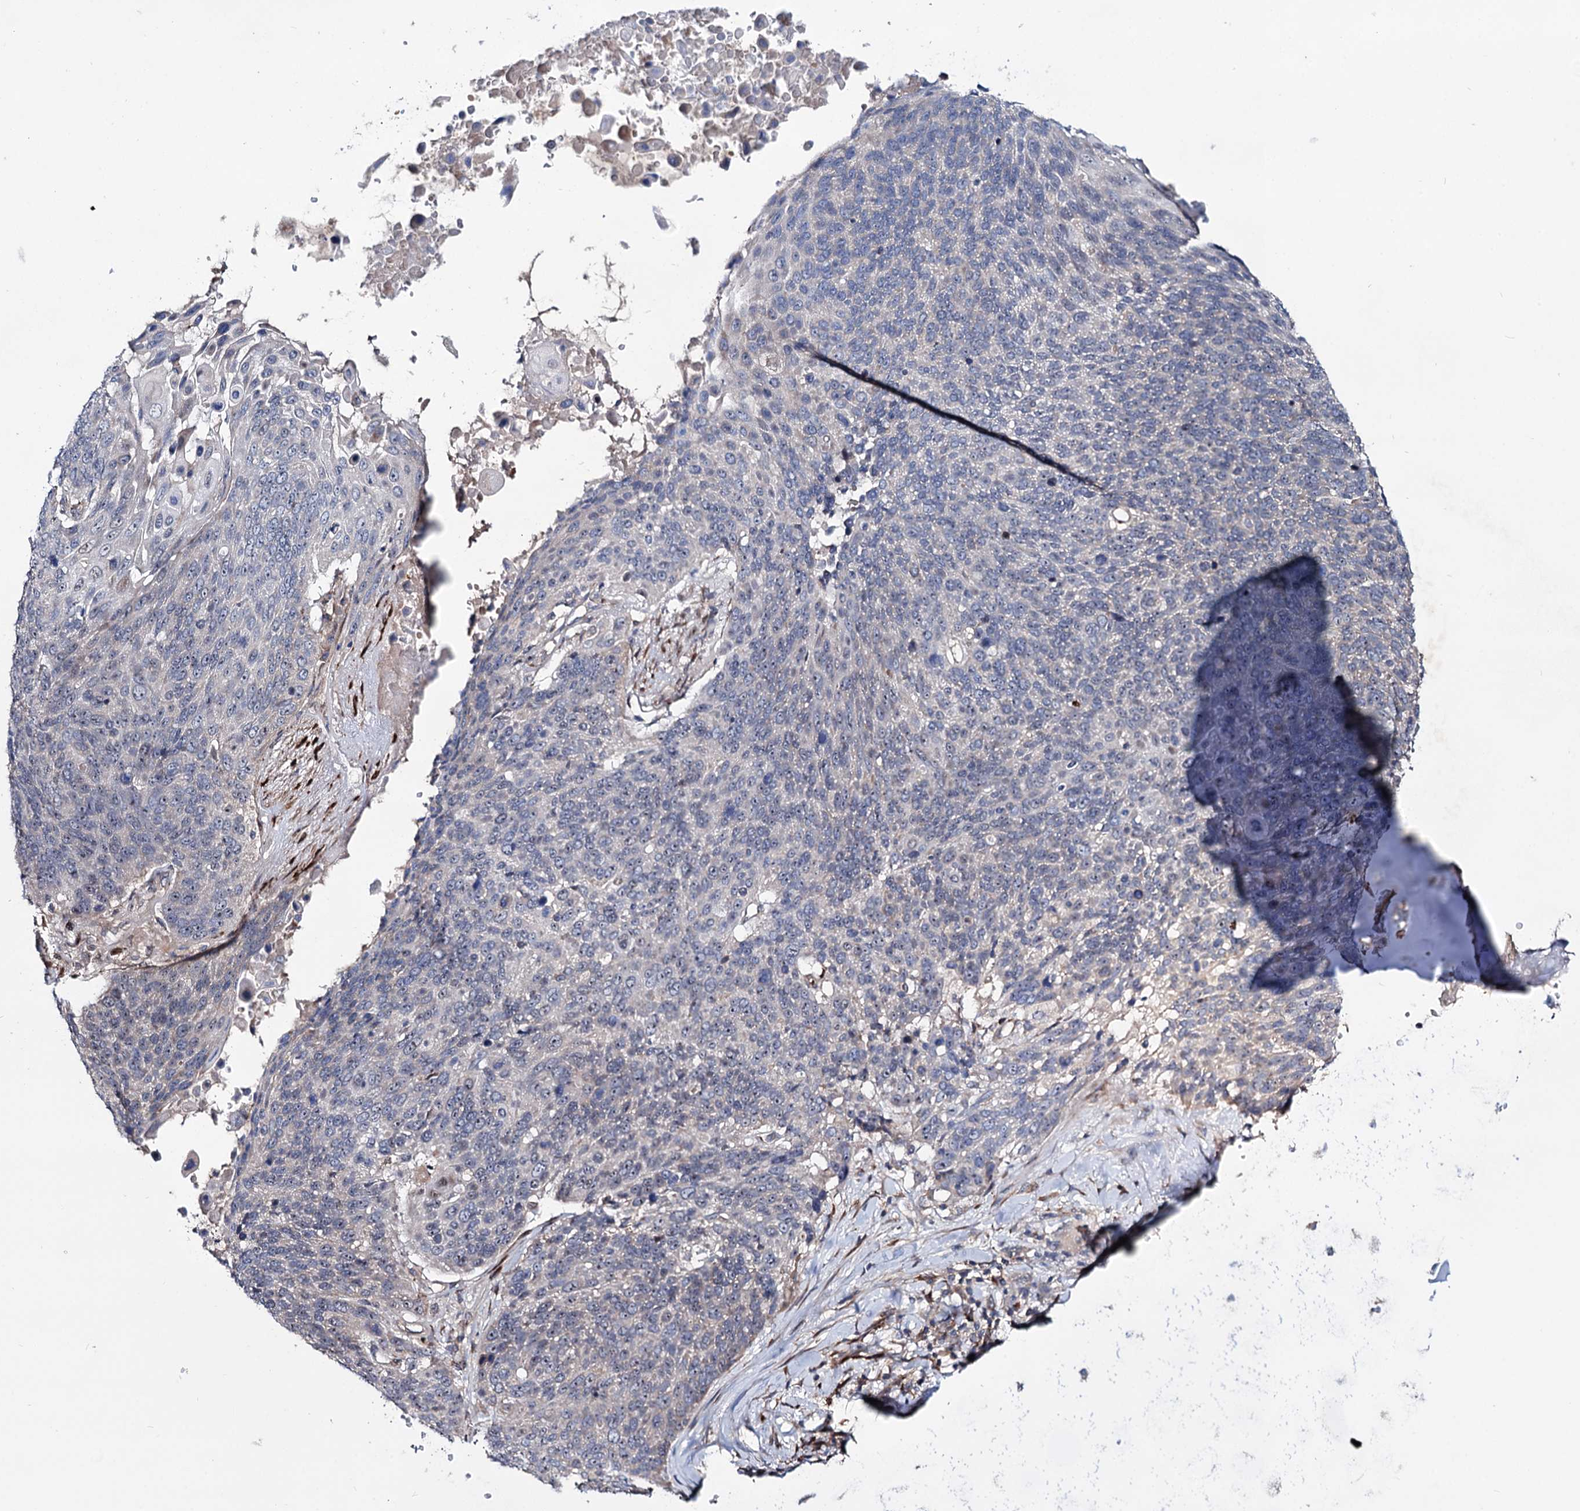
{"staining": {"intensity": "negative", "quantity": "none", "location": "none"}, "tissue": "lung cancer", "cell_type": "Tumor cells", "image_type": "cancer", "snomed": [{"axis": "morphology", "description": "Squamous cell carcinoma, NOS"}, {"axis": "topography", "description": "Lung"}], "caption": "This is an IHC micrograph of human squamous cell carcinoma (lung). There is no positivity in tumor cells.", "gene": "PTDSS2", "patient": {"sex": "male", "age": 66}}